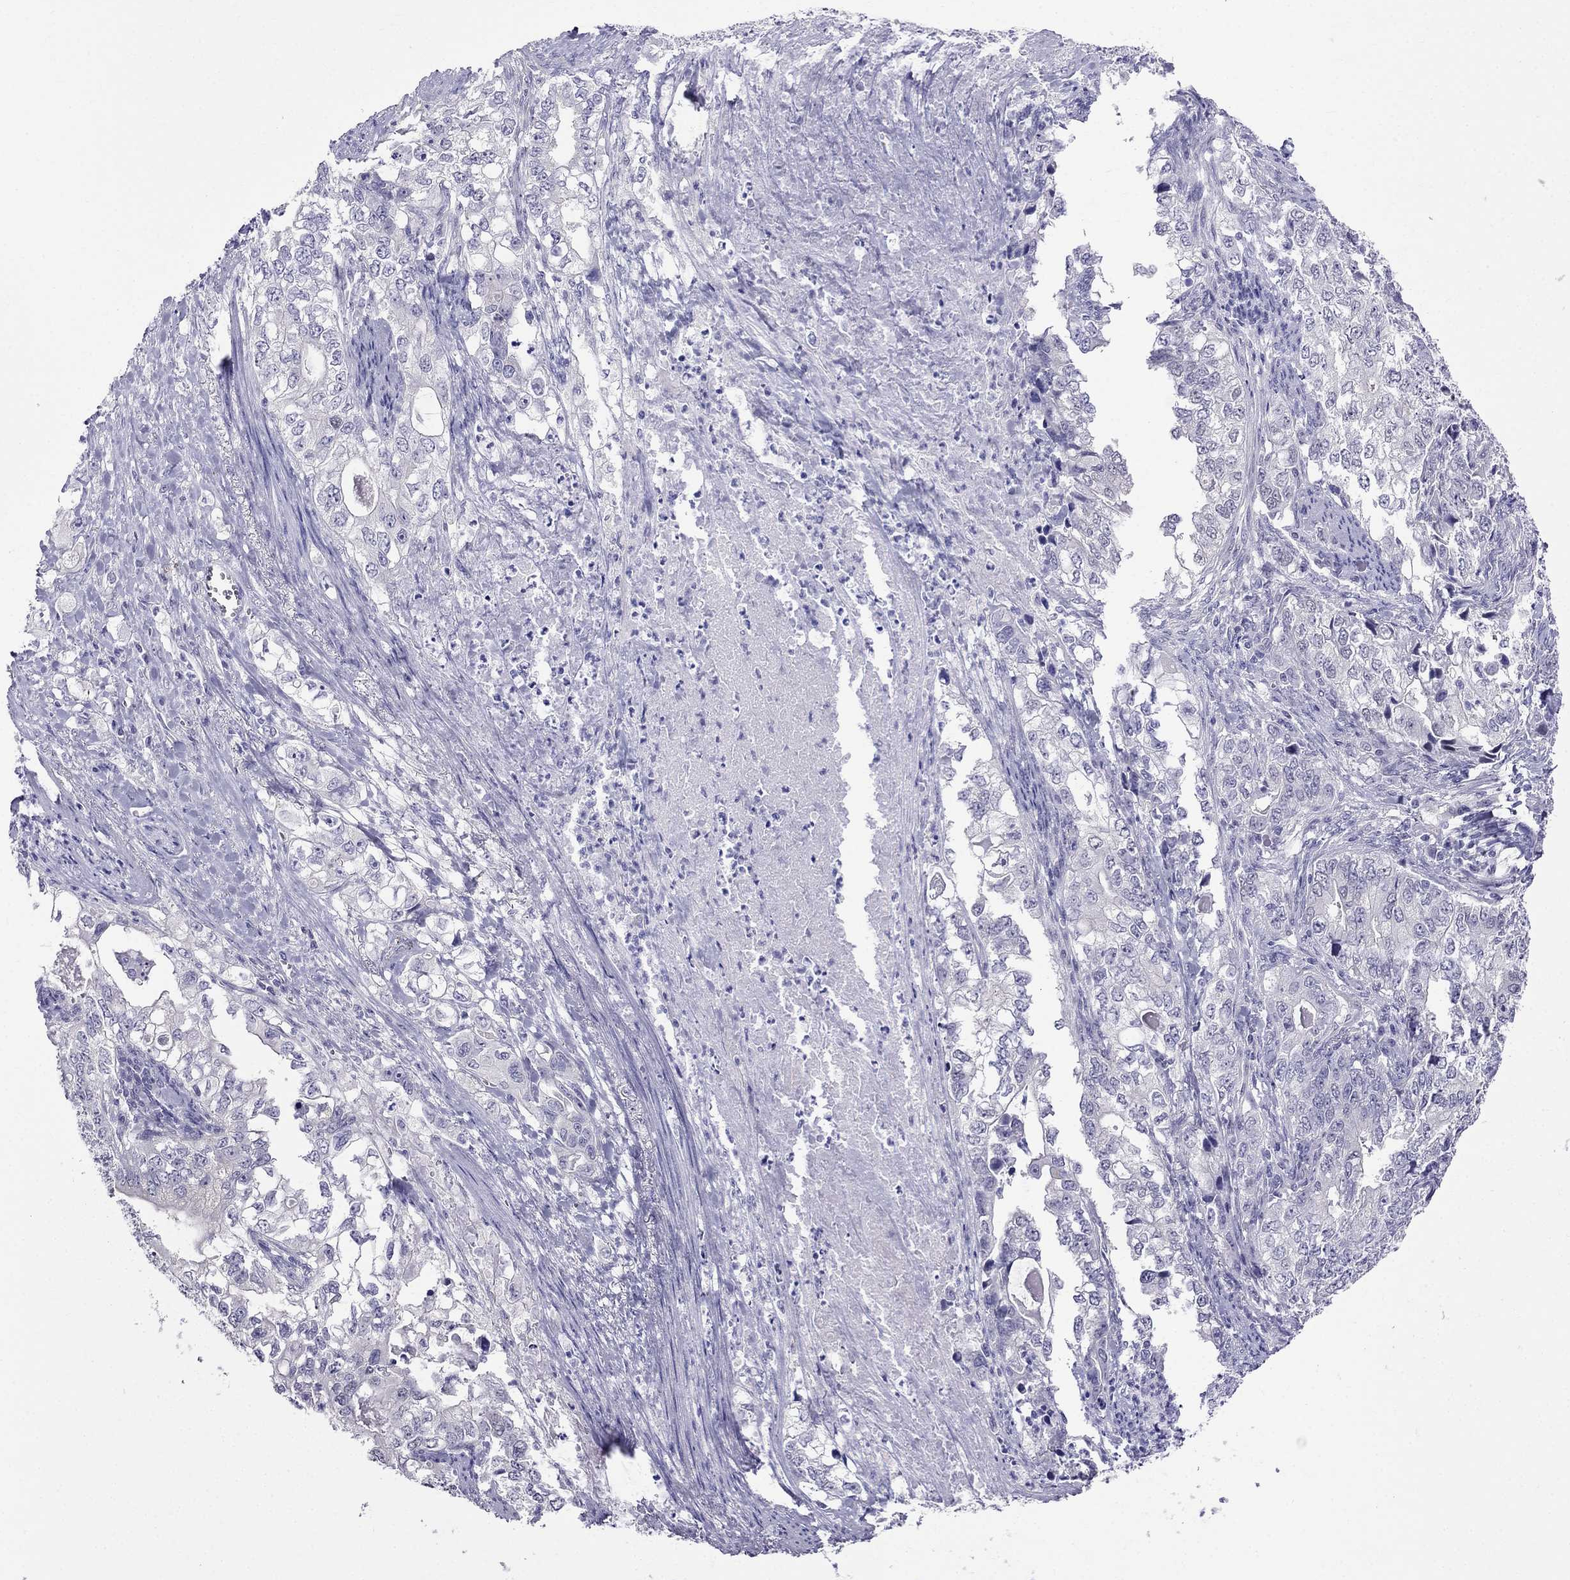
{"staining": {"intensity": "negative", "quantity": "none", "location": "none"}, "tissue": "stomach cancer", "cell_type": "Tumor cells", "image_type": "cancer", "snomed": [{"axis": "morphology", "description": "Adenocarcinoma, NOS"}, {"axis": "topography", "description": "Stomach, lower"}], "caption": "DAB (3,3'-diaminobenzidine) immunohistochemical staining of stomach cancer (adenocarcinoma) demonstrates no significant staining in tumor cells. The staining is performed using DAB (3,3'-diaminobenzidine) brown chromogen with nuclei counter-stained in using hematoxylin.", "gene": "MGP", "patient": {"sex": "female", "age": 72}}